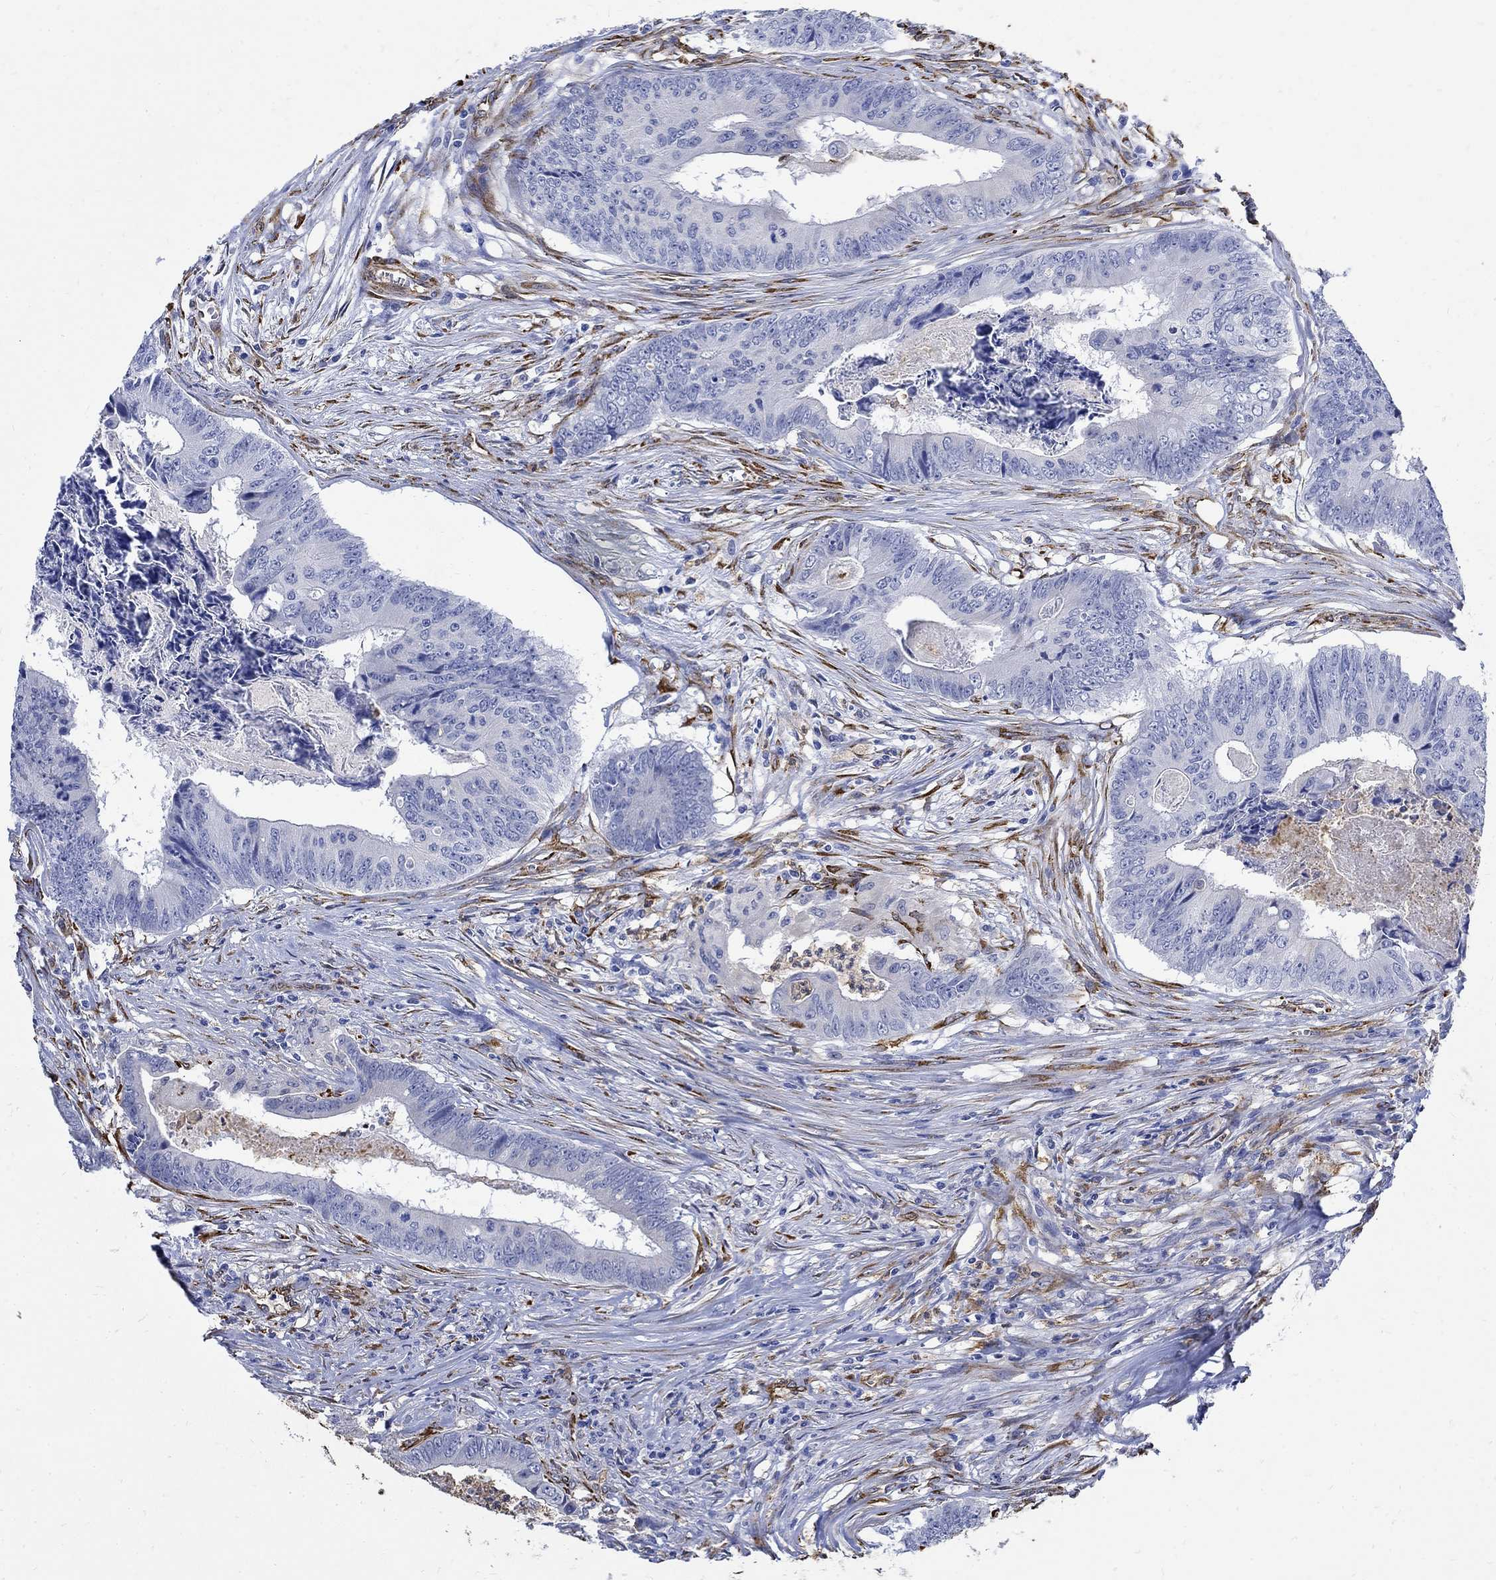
{"staining": {"intensity": "negative", "quantity": "none", "location": "none"}, "tissue": "colorectal cancer", "cell_type": "Tumor cells", "image_type": "cancer", "snomed": [{"axis": "morphology", "description": "Adenocarcinoma, NOS"}, {"axis": "topography", "description": "Colon"}], "caption": "DAB (3,3'-diaminobenzidine) immunohistochemical staining of human colorectal cancer (adenocarcinoma) reveals no significant staining in tumor cells.", "gene": "TGM2", "patient": {"sex": "male", "age": 84}}